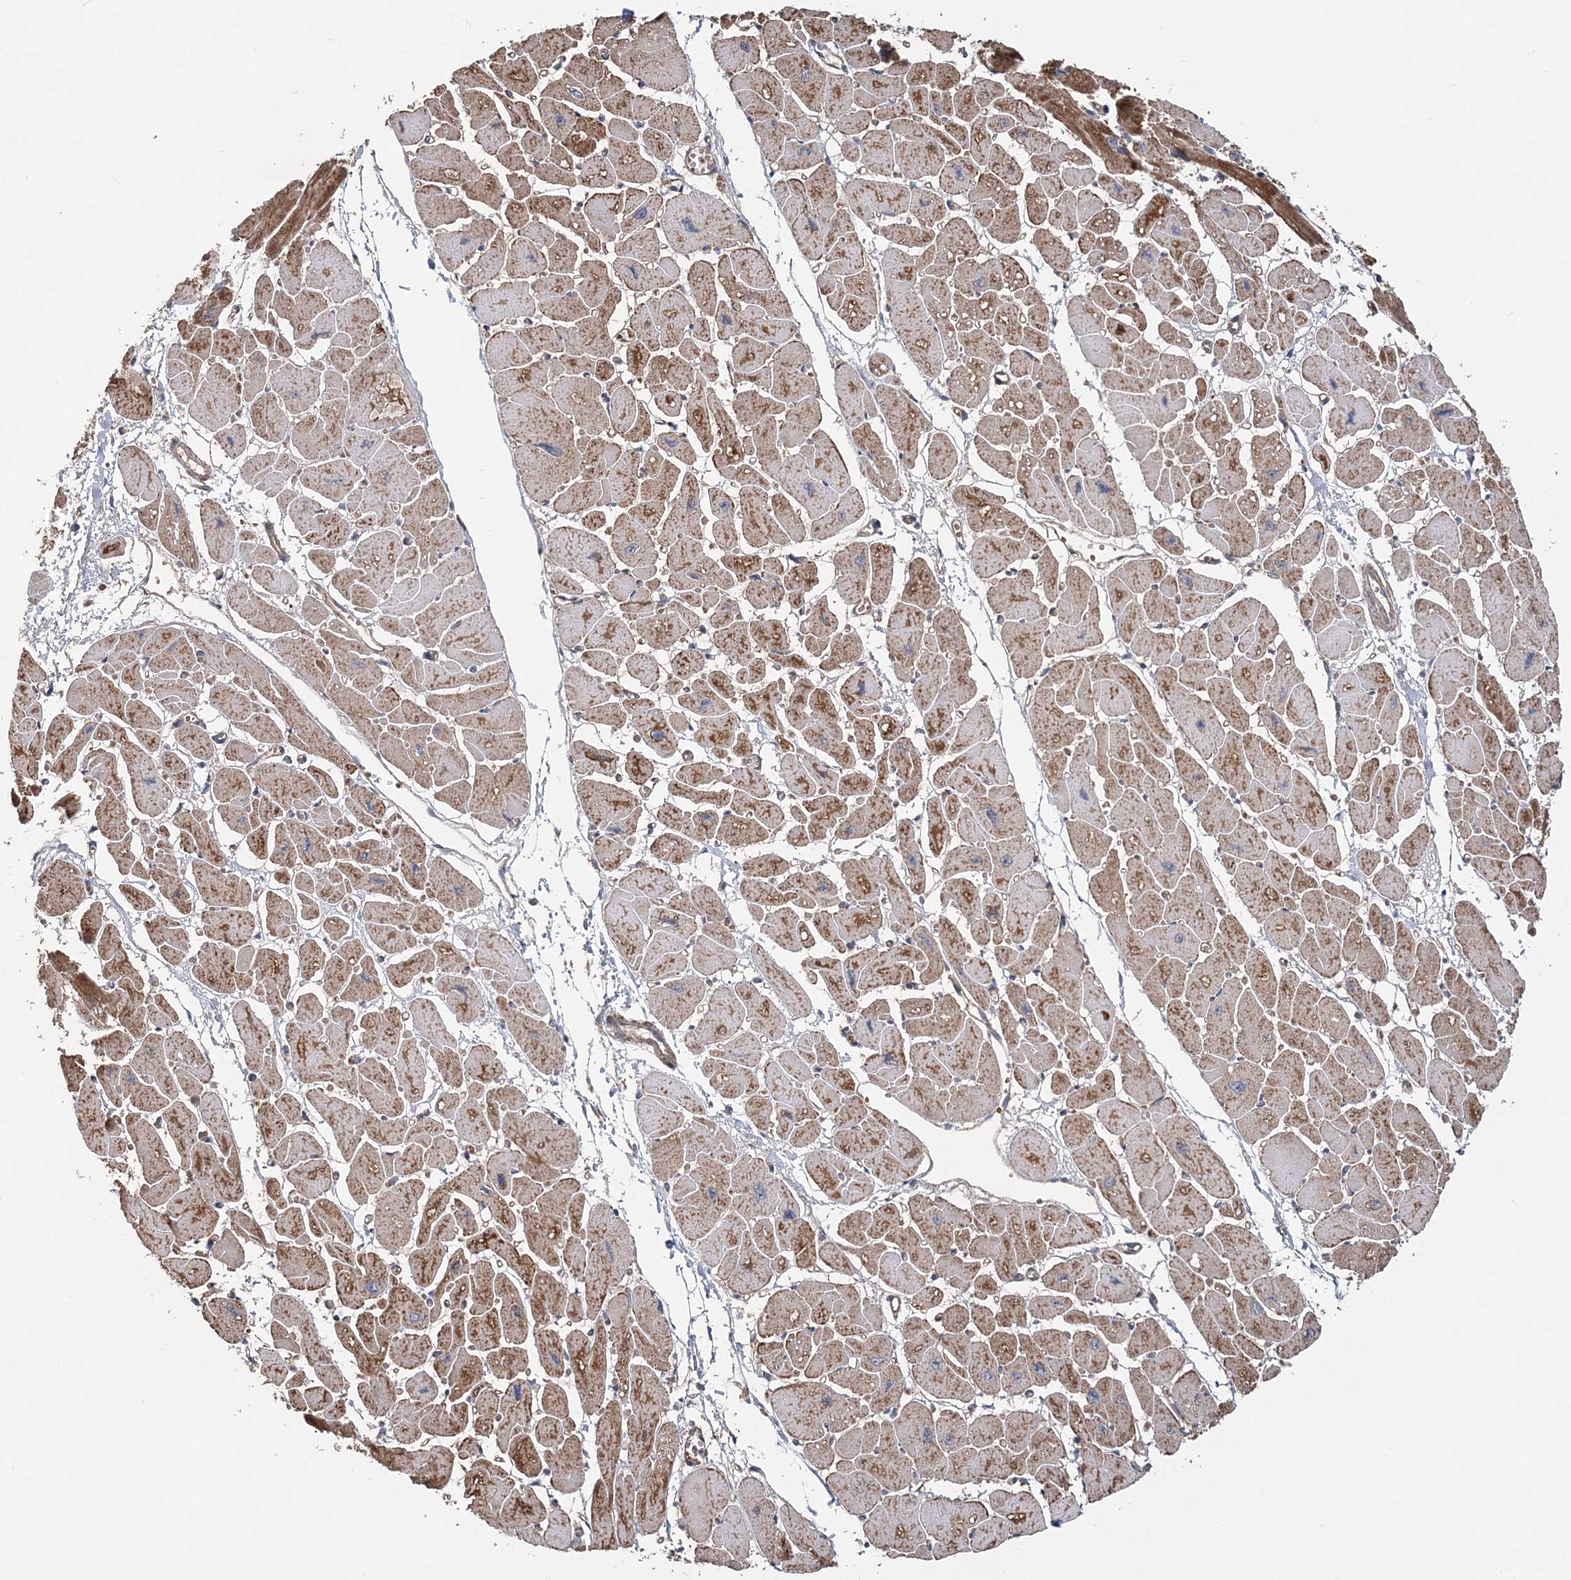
{"staining": {"intensity": "moderate", "quantity": "25%-75%", "location": "cytoplasmic/membranous"}, "tissue": "heart muscle", "cell_type": "Cardiomyocytes", "image_type": "normal", "snomed": [{"axis": "morphology", "description": "Normal tissue, NOS"}, {"axis": "topography", "description": "Heart"}], "caption": "The immunohistochemical stain labels moderate cytoplasmic/membranous staining in cardiomyocytes of unremarkable heart muscle.", "gene": "KIF4A", "patient": {"sex": "female", "age": 54}}